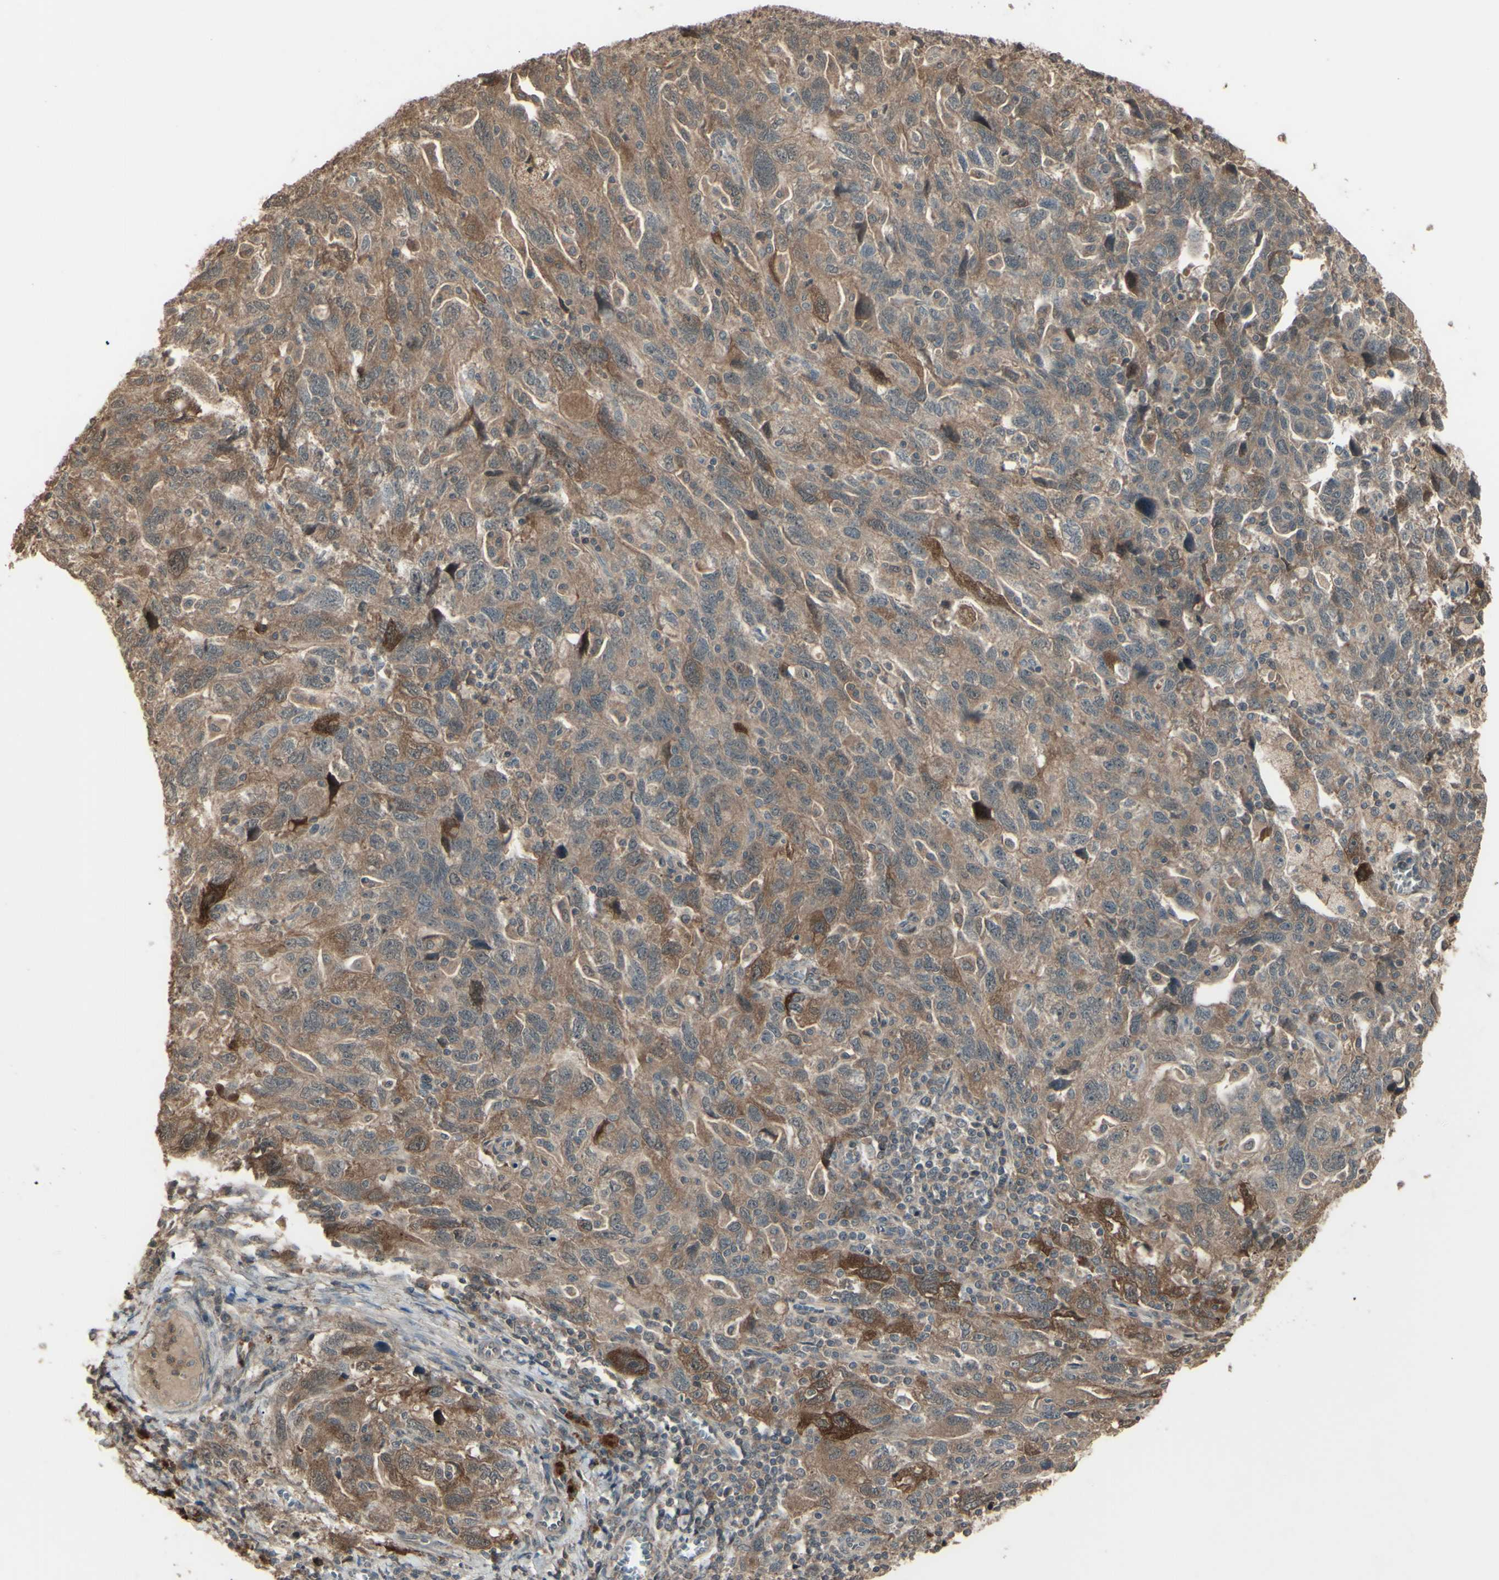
{"staining": {"intensity": "moderate", "quantity": ">75%", "location": "cytoplasmic/membranous"}, "tissue": "ovarian cancer", "cell_type": "Tumor cells", "image_type": "cancer", "snomed": [{"axis": "morphology", "description": "Carcinoma, NOS"}, {"axis": "morphology", "description": "Cystadenocarcinoma, serous, NOS"}, {"axis": "topography", "description": "Ovary"}], "caption": "High-power microscopy captured an immunohistochemistry (IHC) micrograph of carcinoma (ovarian), revealing moderate cytoplasmic/membranous positivity in about >75% of tumor cells. (Stains: DAB in brown, nuclei in blue, Microscopy: brightfield microscopy at high magnification).", "gene": "GNAS", "patient": {"sex": "female", "age": 69}}